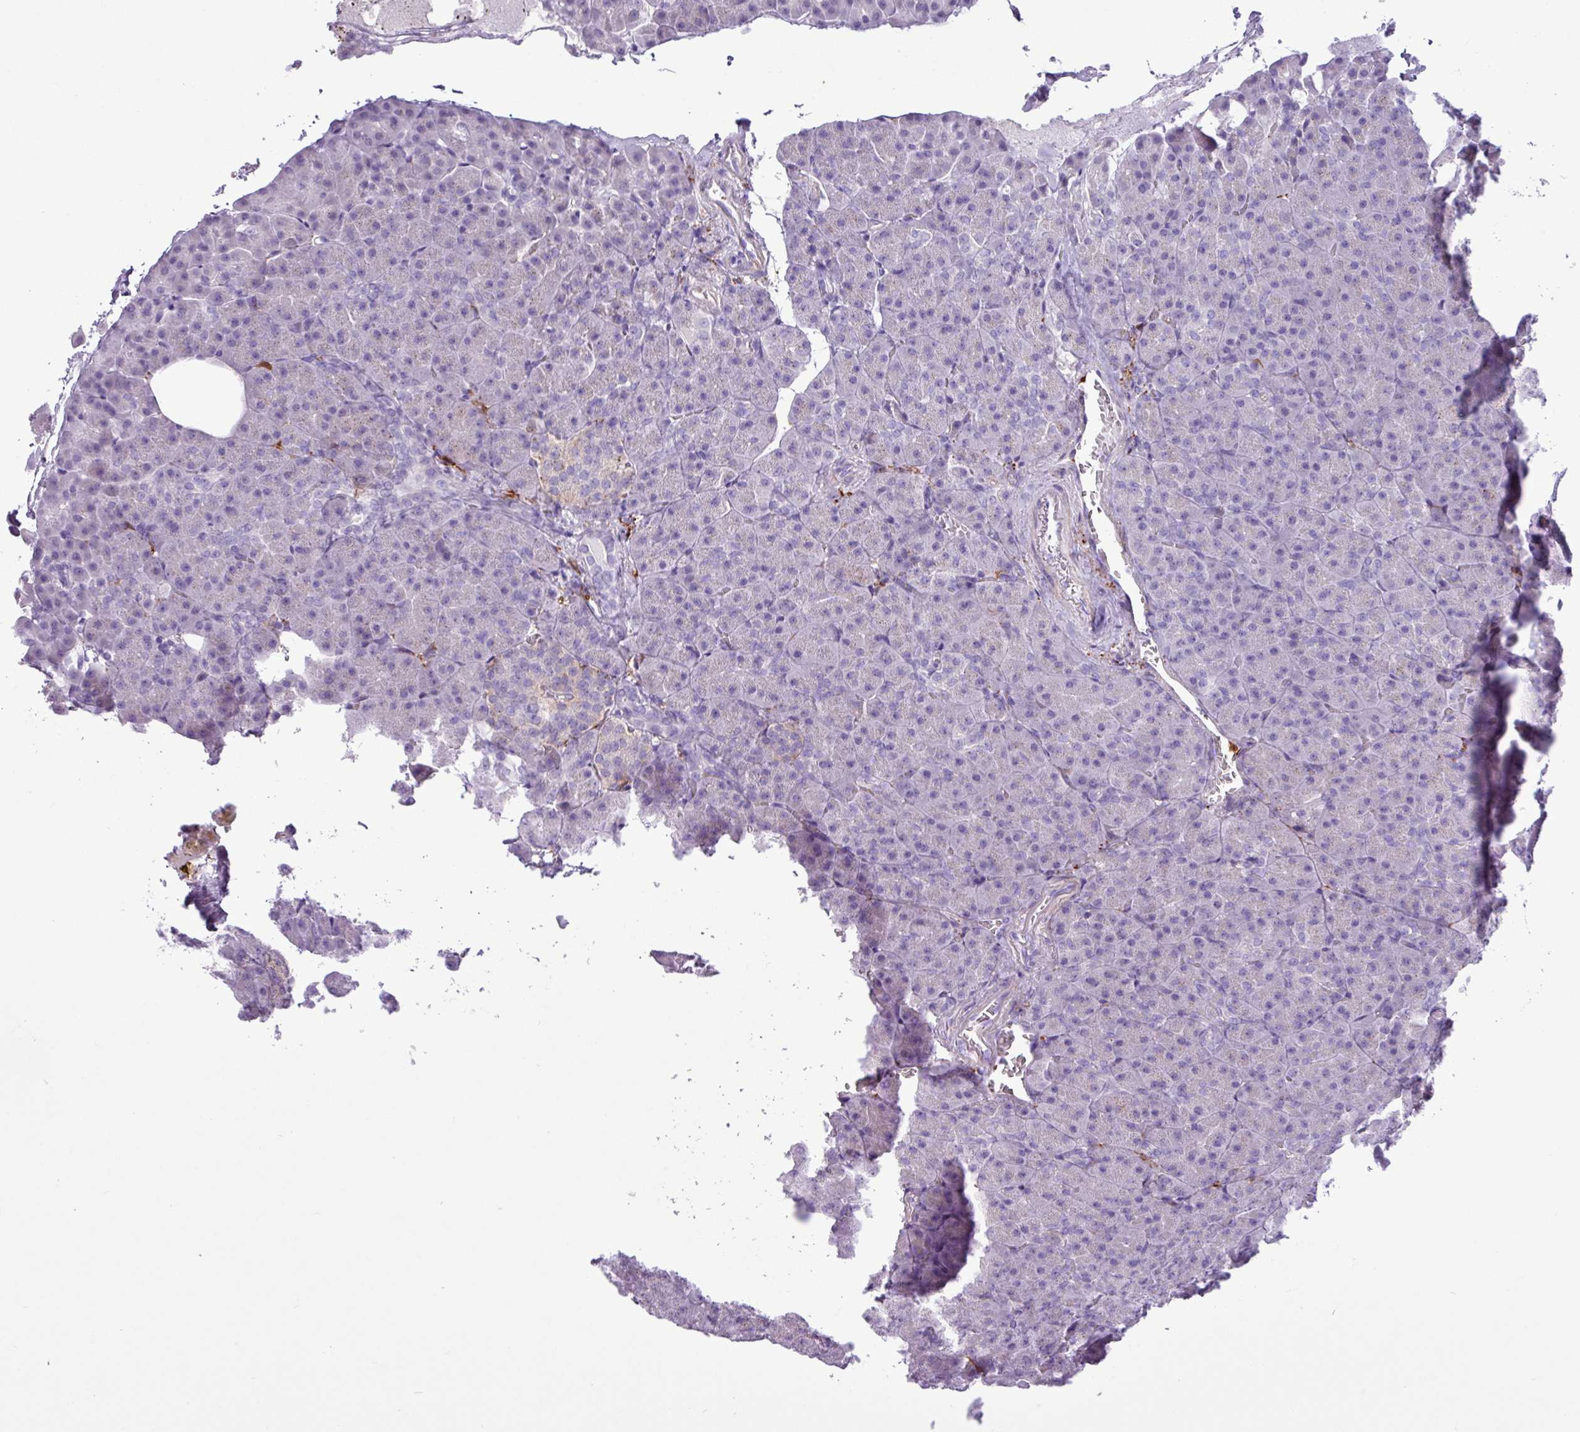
{"staining": {"intensity": "negative", "quantity": "none", "location": "none"}, "tissue": "pancreas", "cell_type": "Exocrine glandular cells", "image_type": "normal", "snomed": [{"axis": "morphology", "description": "Normal tissue, NOS"}, {"axis": "topography", "description": "Pancreas"}], "caption": "IHC photomicrograph of benign pancreas: pancreas stained with DAB reveals no significant protein positivity in exocrine glandular cells.", "gene": "TMEM200C", "patient": {"sex": "female", "age": 74}}